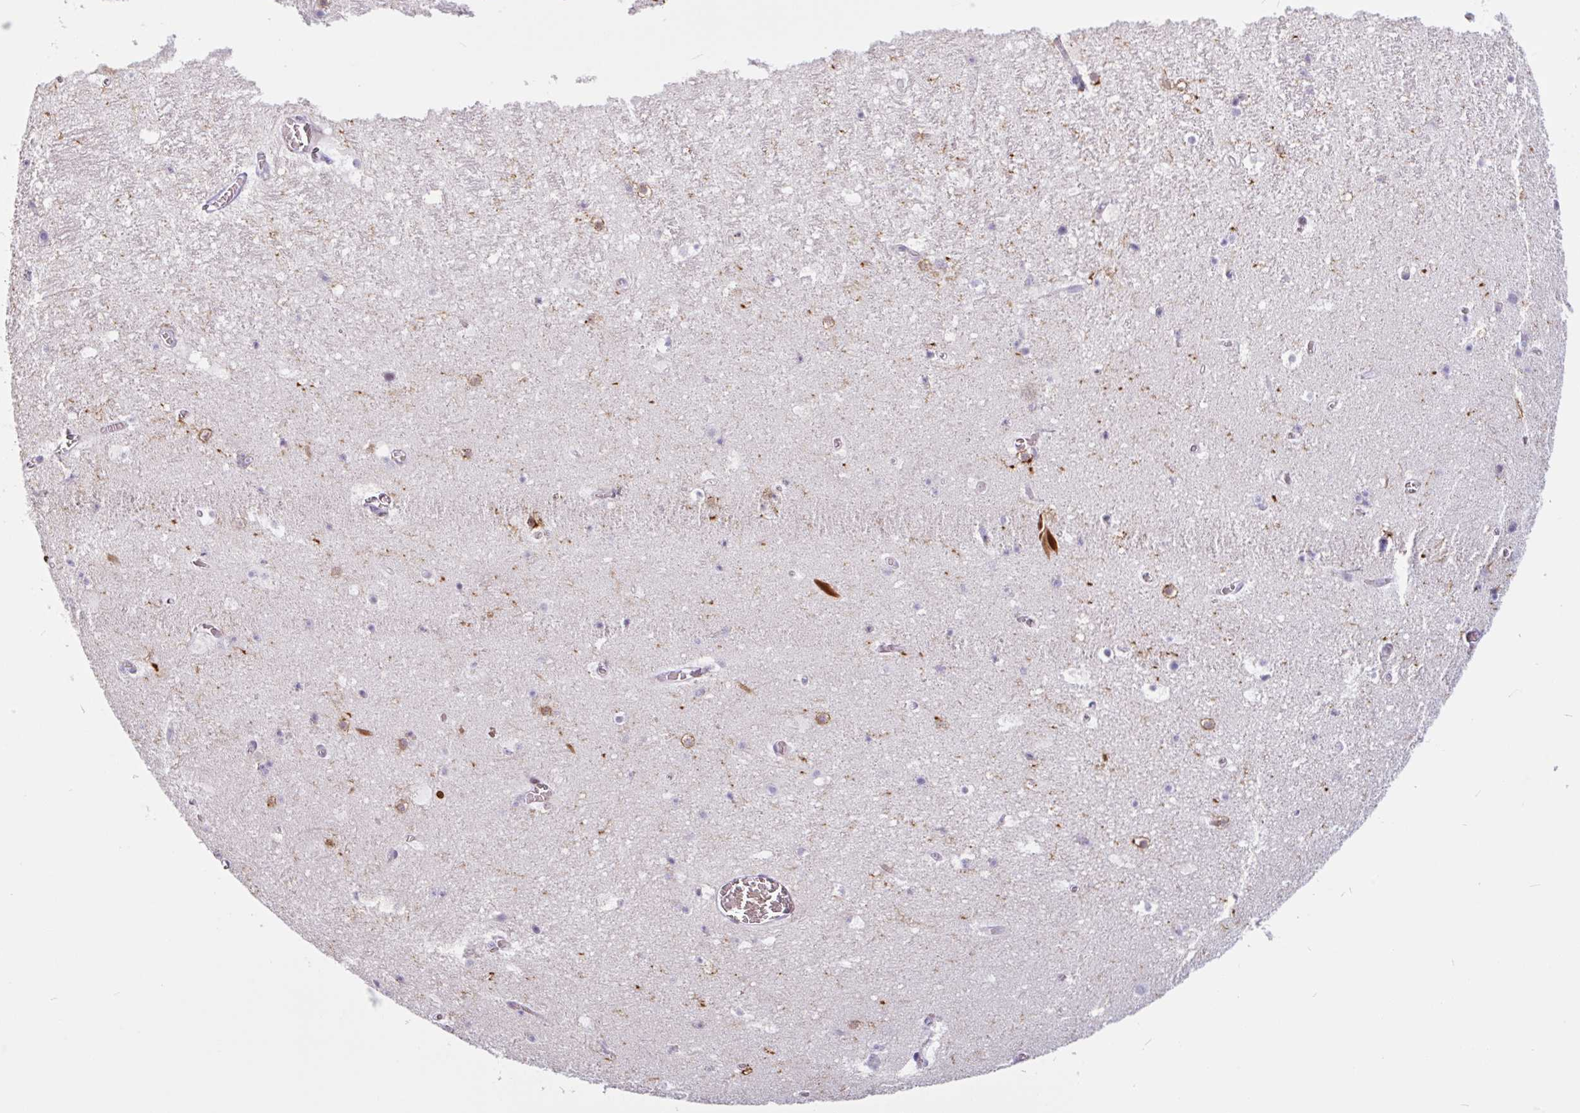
{"staining": {"intensity": "moderate", "quantity": "<25%", "location": "cytoplasmic/membranous"}, "tissue": "hippocampus", "cell_type": "Glial cells", "image_type": "normal", "snomed": [{"axis": "morphology", "description": "Normal tissue, NOS"}, {"axis": "topography", "description": "Hippocampus"}], "caption": "Moderate cytoplasmic/membranous protein positivity is seen in approximately <25% of glial cells in hippocampus. The staining was performed using DAB, with brown indicating positive protein expression. Nuclei are stained blue with hematoxylin.", "gene": "TMEM119", "patient": {"sex": "female", "age": 42}}